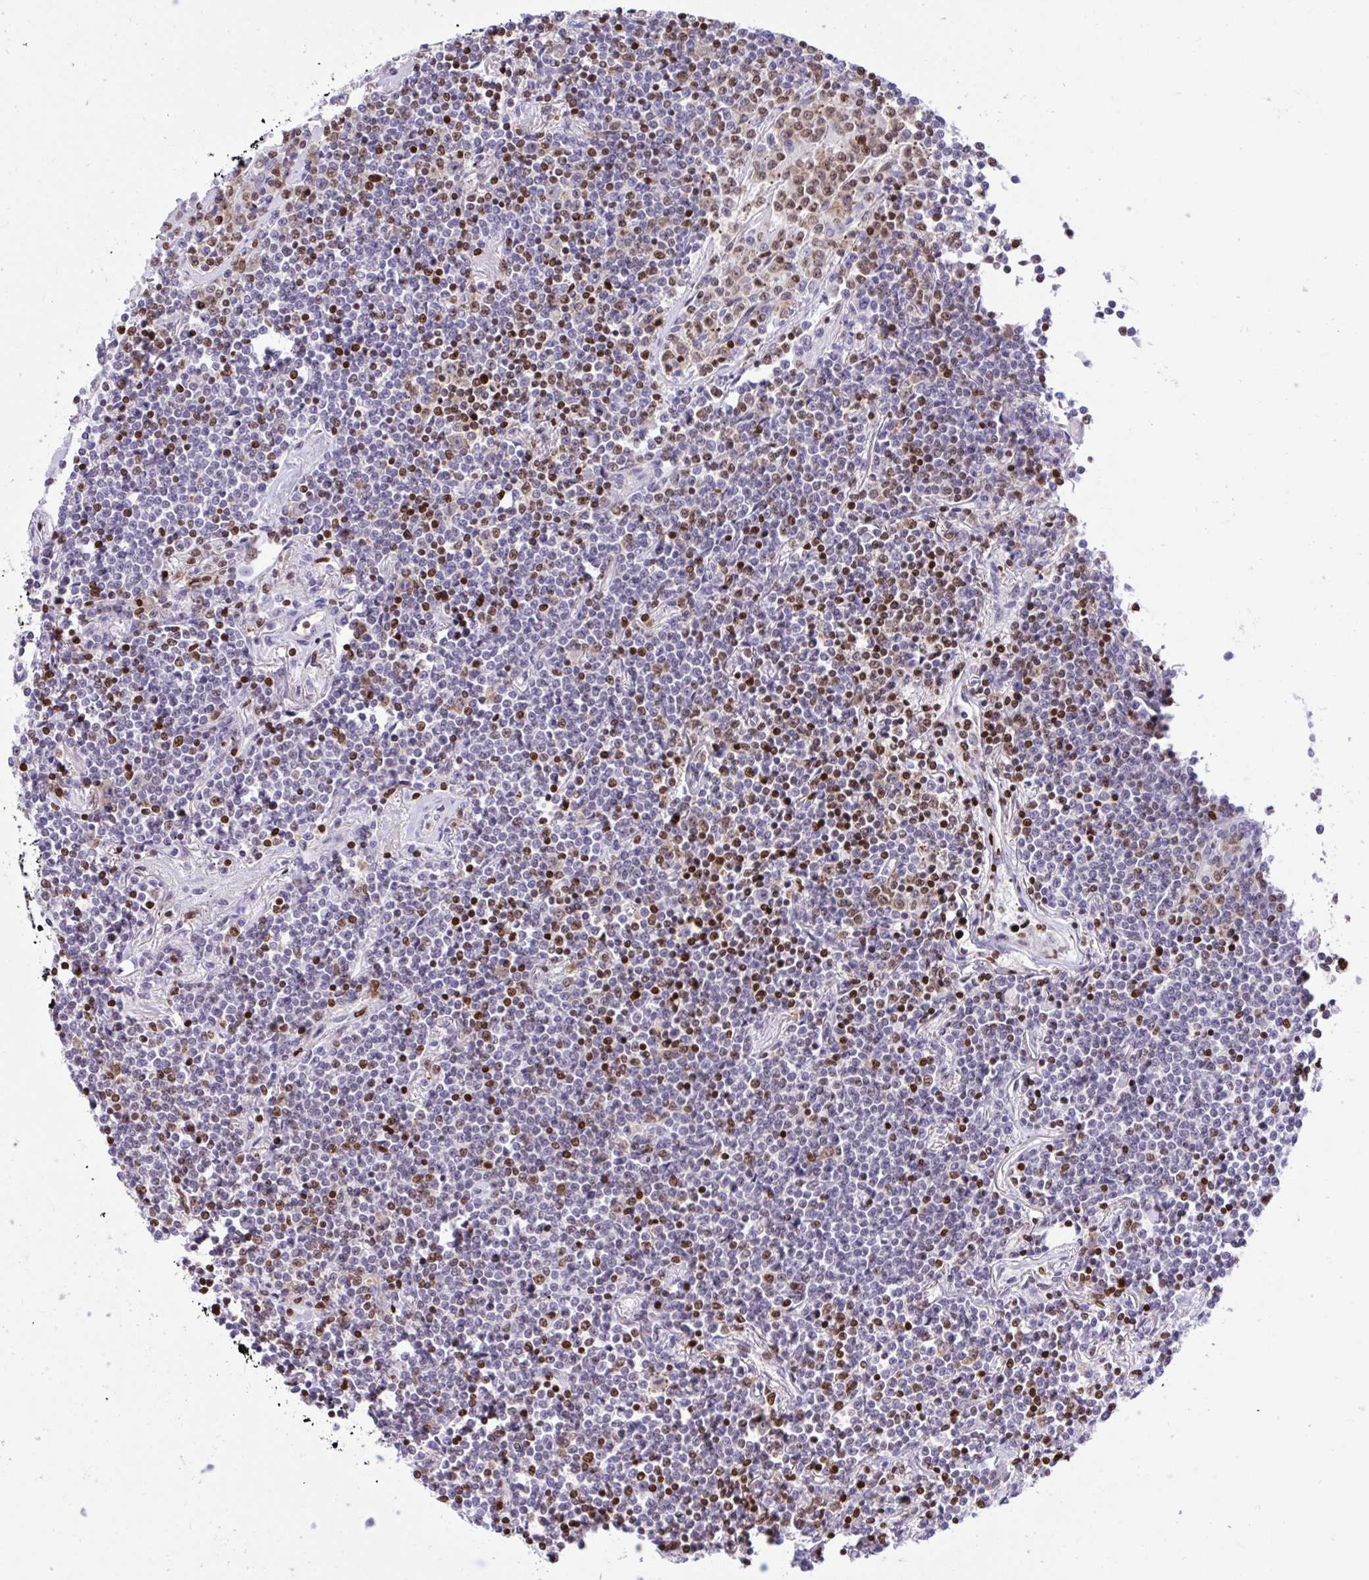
{"staining": {"intensity": "negative", "quantity": "none", "location": "none"}, "tissue": "lymphoma", "cell_type": "Tumor cells", "image_type": "cancer", "snomed": [{"axis": "morphology", "description": "Malignant lymphoma, non-Hodgkin's type, Low grade"}, {"axis": "topography", "description": "Lung"}], "caption": "DAB (3,3'-diaminobenzidine) immunohistochemical staining of lymphoma reveals no significant expression in tumor cells.", "gene": "HMGB2", "patient": {"sex": "female", "age": 71}}